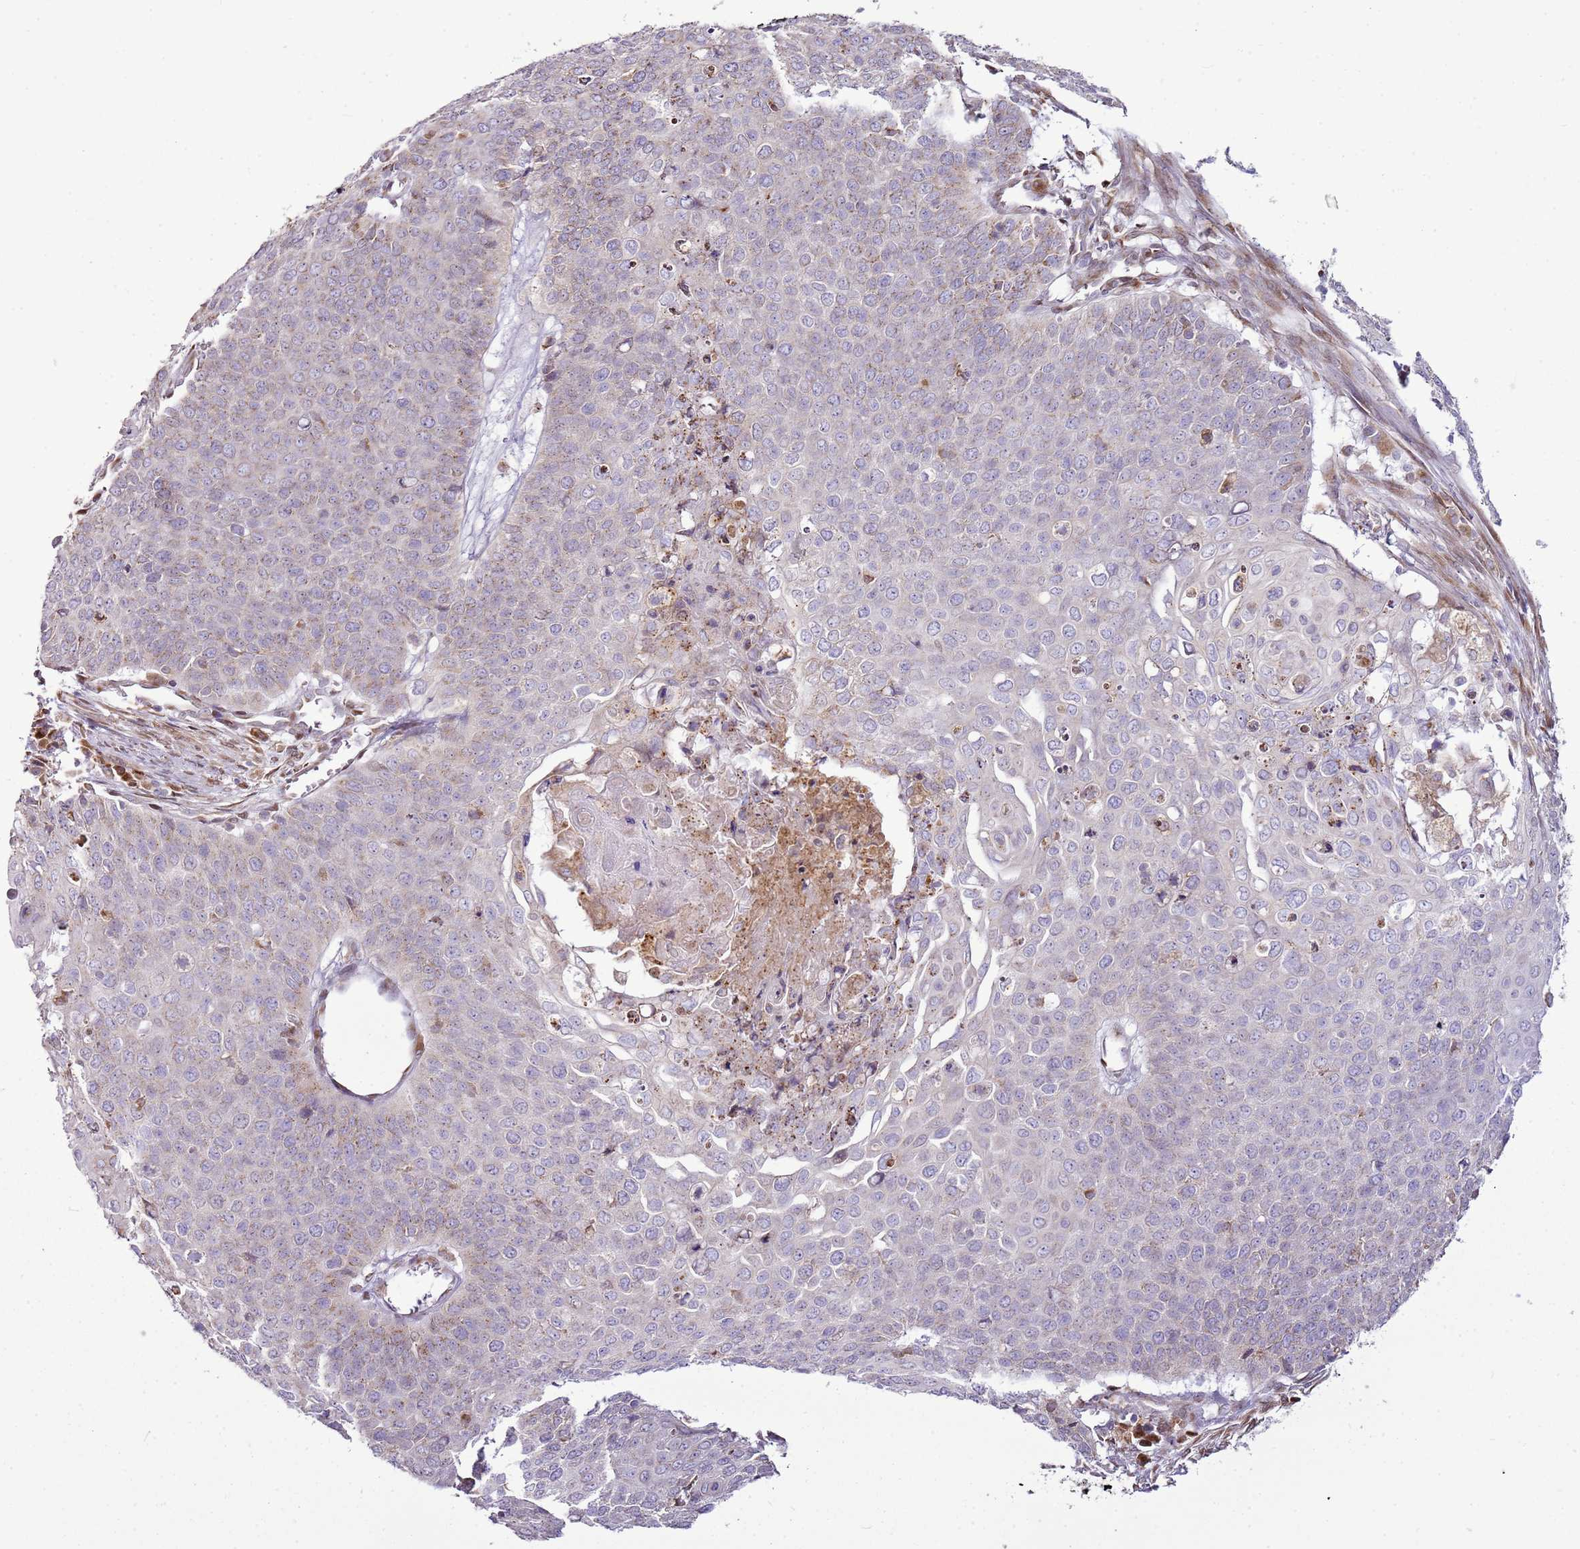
{"staining": {"intensity": "negative", "quantity": "none", "location": "none"}, "tissue": "cervical cancer", "cell_type": "Tumor cells", "image_type": "cancer", "snomed": [{"axis": "morphology", "description": "Squamous cell carcinoma, NOS"}, {"axis": "topography", "description": "Cervix"}], "caption": "There is no significant expression in tumor cells of cervical cancer. Brightfield microscopy of IHC stained with DAB (3,3'-diaminobenzidine) (brown) and hematoxylin (blue), captured at high magnification.", "gene": "TMED10", "patient": {"sex": "female", "age": 39}}